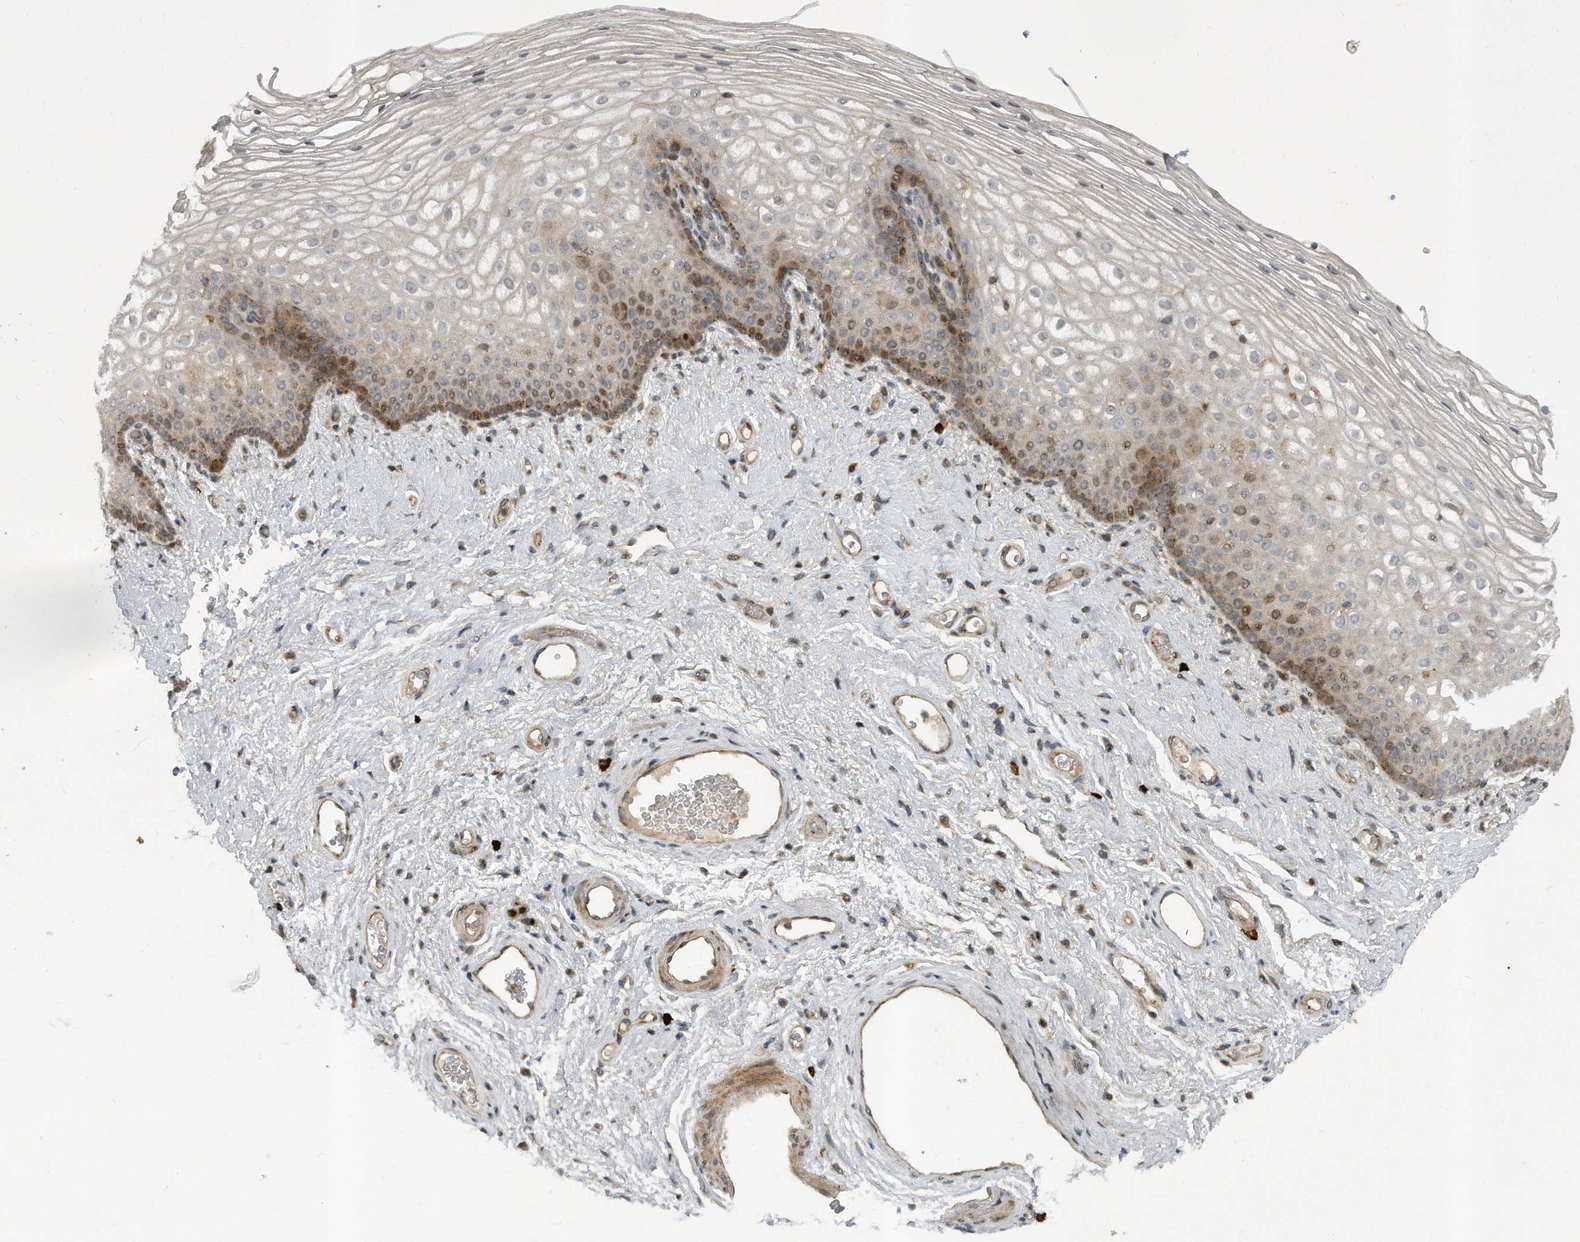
{"staining": {"intensity": "moderate", "quantity": "<25%", "location": "cytoplasmic/membranous"}, "tissue": "vagina", "cell_type": "Squamous epithelial cells", "image_type": "normal", "snomed": [{"axis": "morphology", "description": "Normal tissue, NOS"}, {"axis": "topography", "description": "Vagina"}], "caption": "Immunohistochemistry (IHC) image of benign human vagina stained for a protein (brown), which displays low levels of moderate cytoplasmic/membranous expression in about <25% of squamous epithelial cells.", "gene": "PGBD2", "patient": {"sex": "female", "age": 60}}